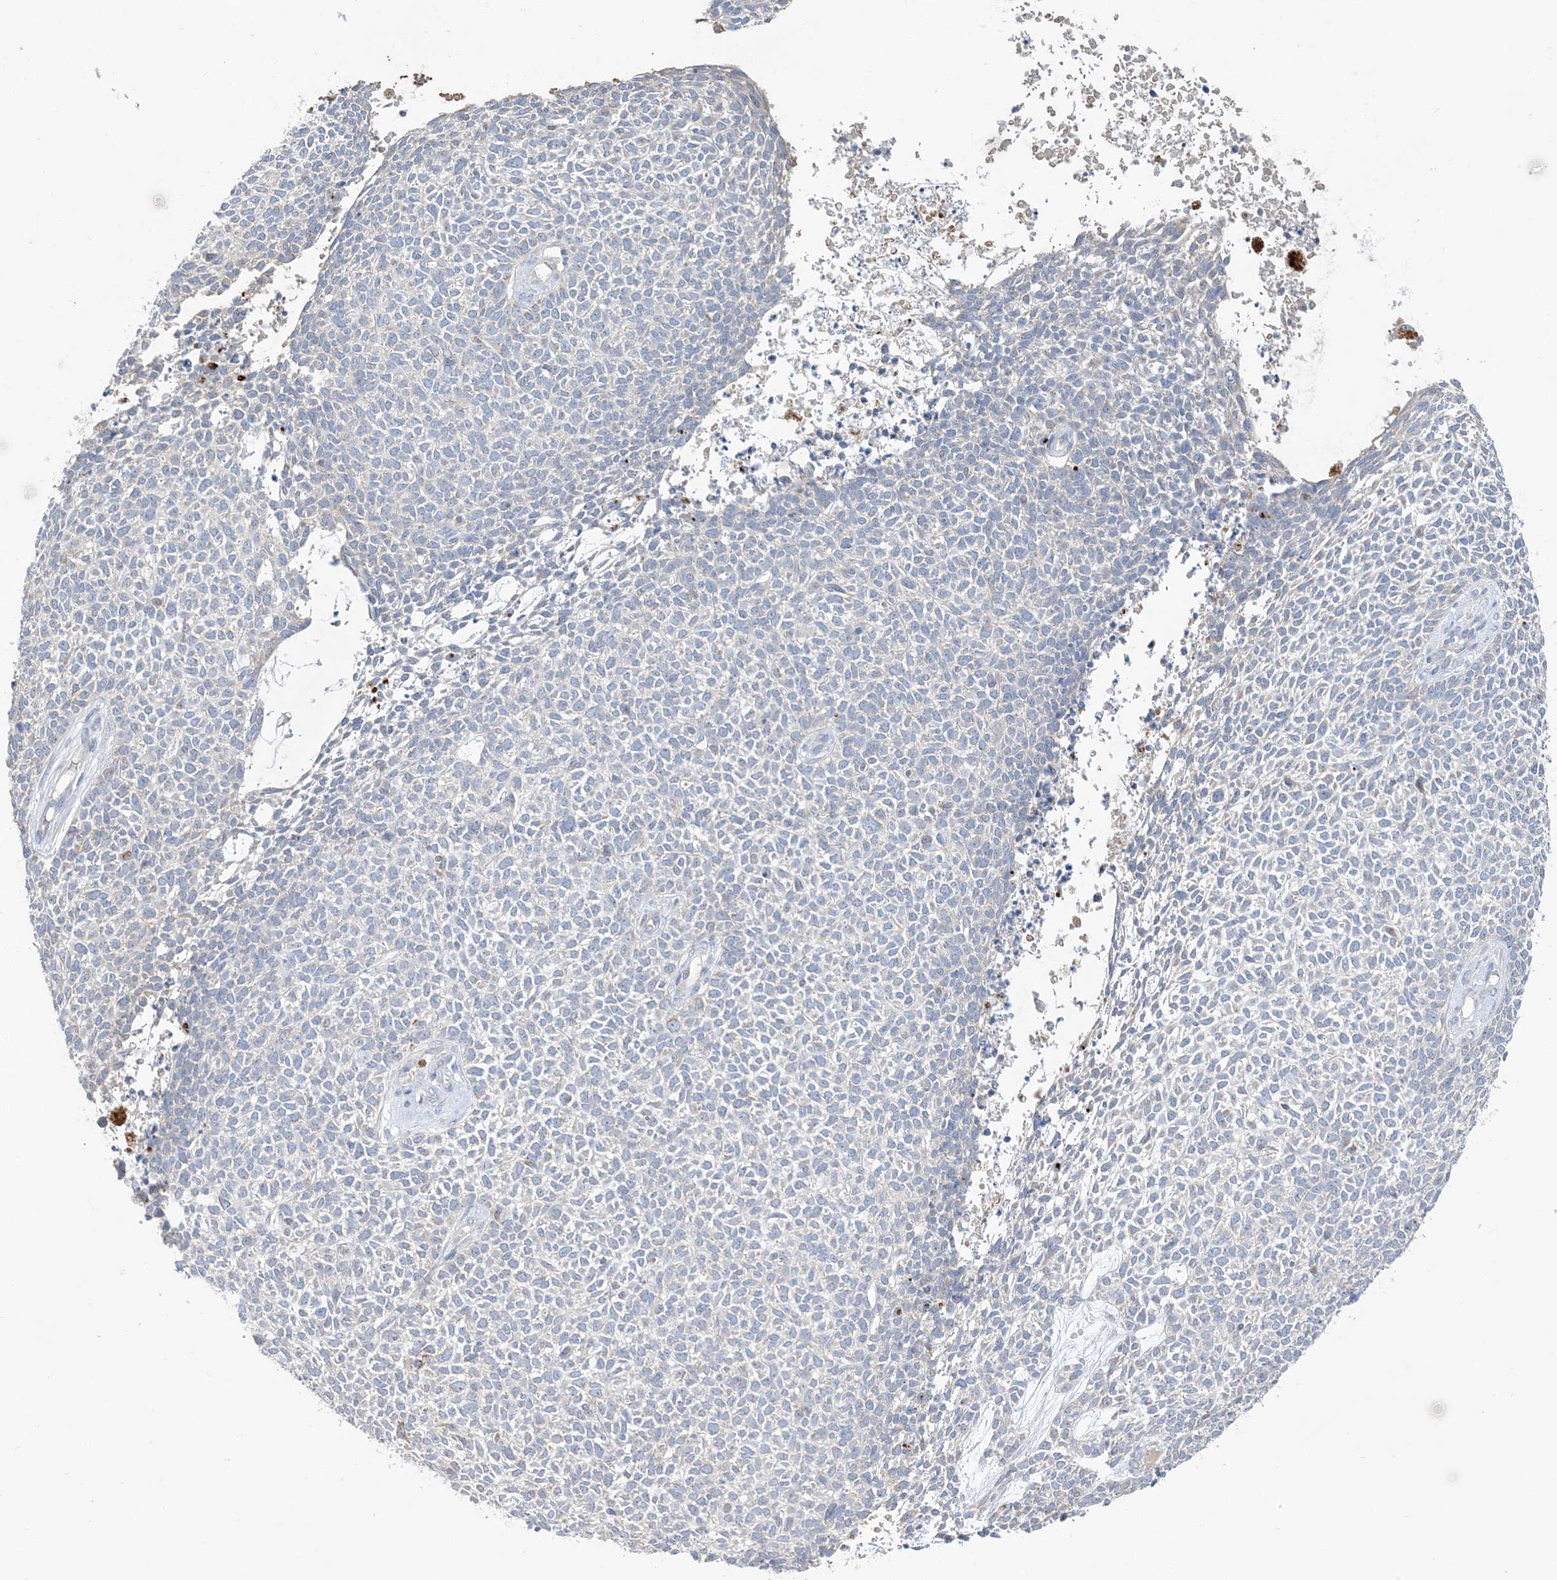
{"staining": {"intensity": "negative", "quantity": "none", "location": "none"}, "tissue": "skin cancer", "cell_type": "Tumor cells", "image_type": "cancer", "snomed": [{"axis": "morphology", "description": "Basal cell carcinoma"}, {"axis": "topography", "description": "Skin"}], "caption": "IHC of basal cell carcinoma (skin) demonstrates no expression in tumor cells.", "gene": "DPP9", "patient": {"sex": "female", "age": 84}}